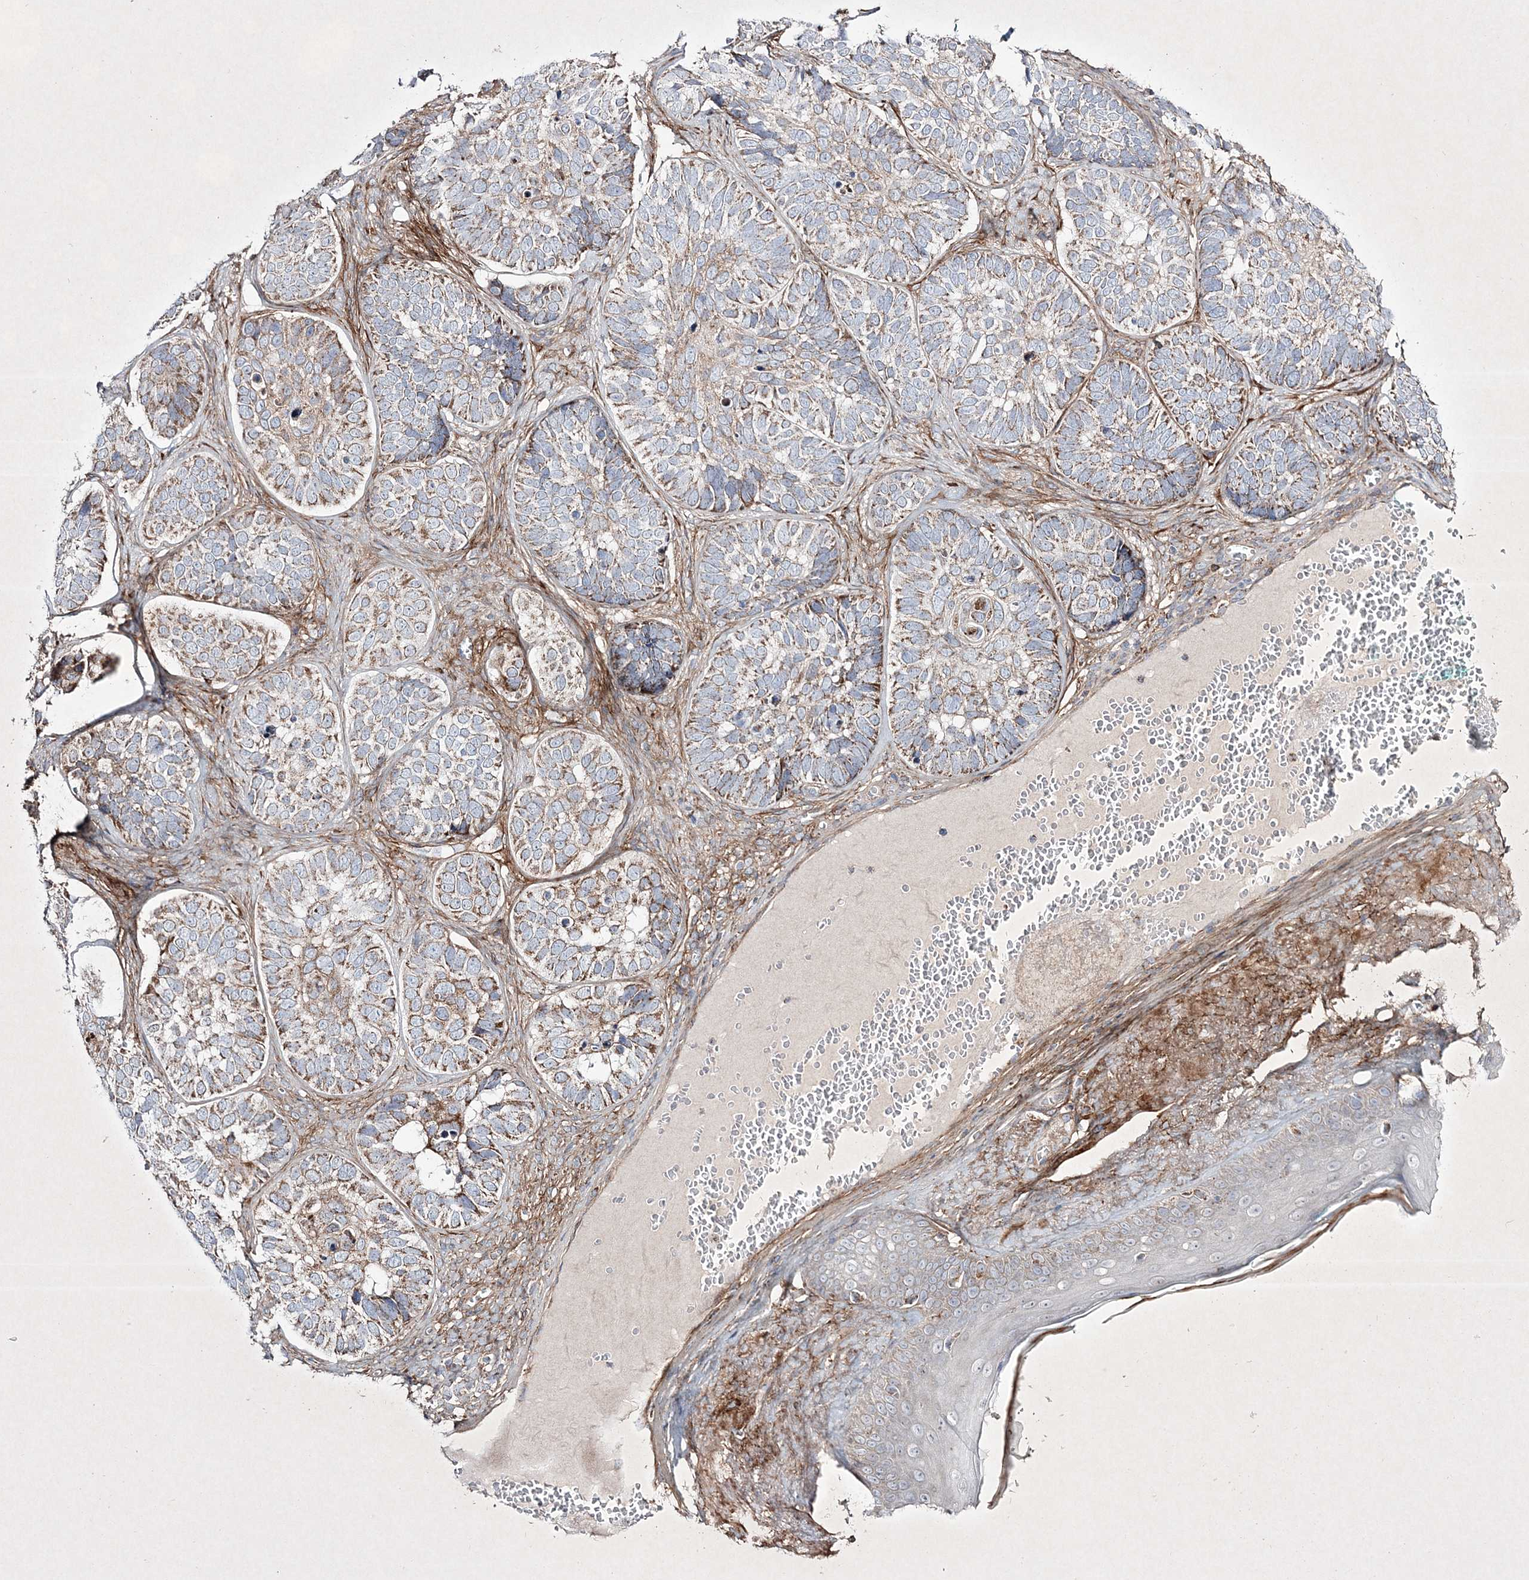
{"staining": {"intensity": "moderate", "quantity": "25%-75%", "location": "cytoplasmic/membranous"}, "tissue": "skin cancer", "cell_type": "Tumor cells", "image_type": "cancer", "snomed": [{"axis": "morphology", "description": "Basal cell carcinoma"}, {"axis": "topography", "description": "Skin"}], "caption": "Immunohistochemical staining of human basal cell carcinoma (skin) exhibits medium levels of moderate cytoplasmic/membranous protein staining in approximately 25%-75% of tumor cells.", "gene": "RICTOR", "patient": {"sex": "male", "age": 62}}